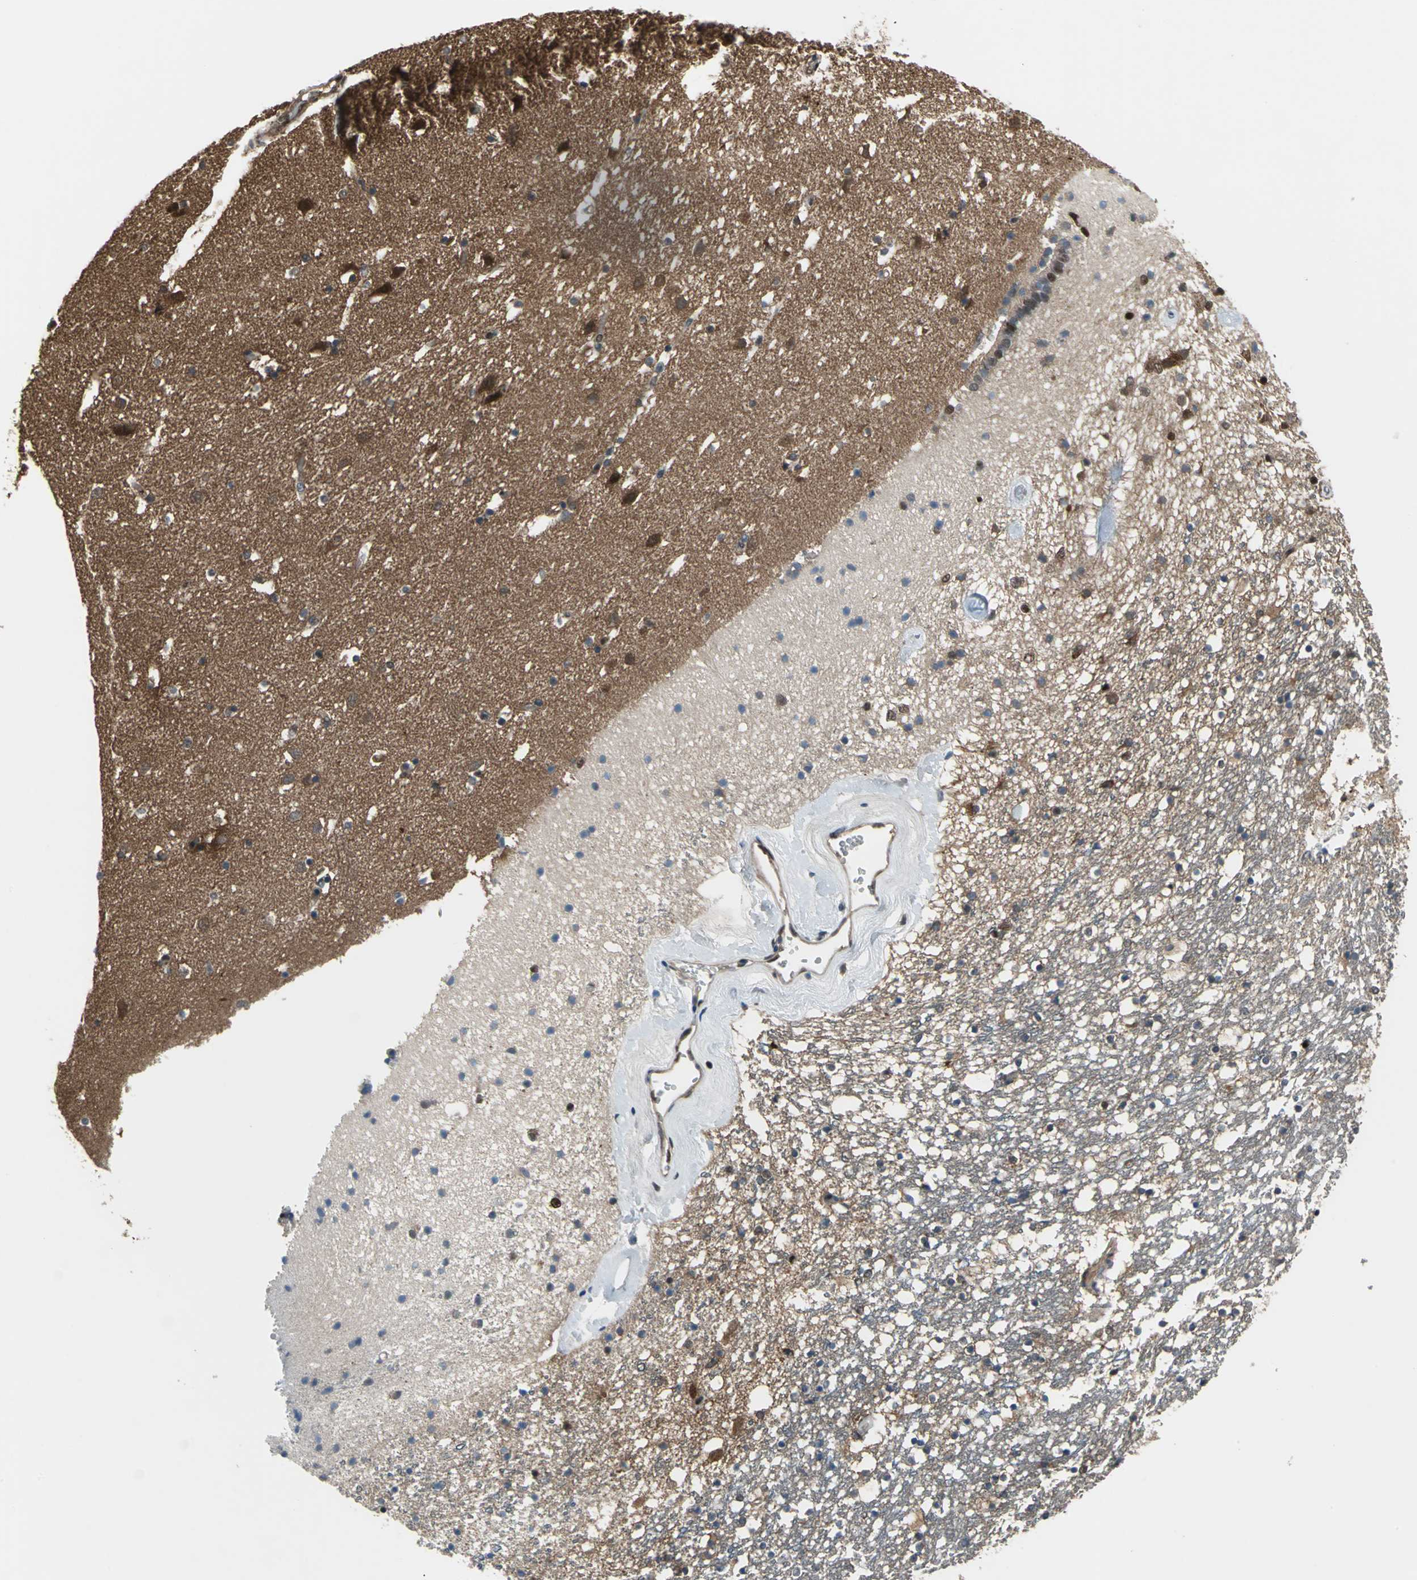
{"staining": {"intensity": "strong", "quantity": ">75%", "location": "cytoplasmic/membranous,nuclear"}, "tissue": "caudate", "cell_type": "Glial cells", "image_type": "normal", "snomed": [{"axis": "morphology", "description": "Normal tissue, NOS"}, {"axis": "topography", "description": "Lateral ventricle wall"}], "caption": "Glial cells reveal strong cytoplasmic/membranous,nuclear staining in approximately >75% of cells in benign caudate.", "gene": "COPS5", "patient": {"sex": "male", "age": 45}}